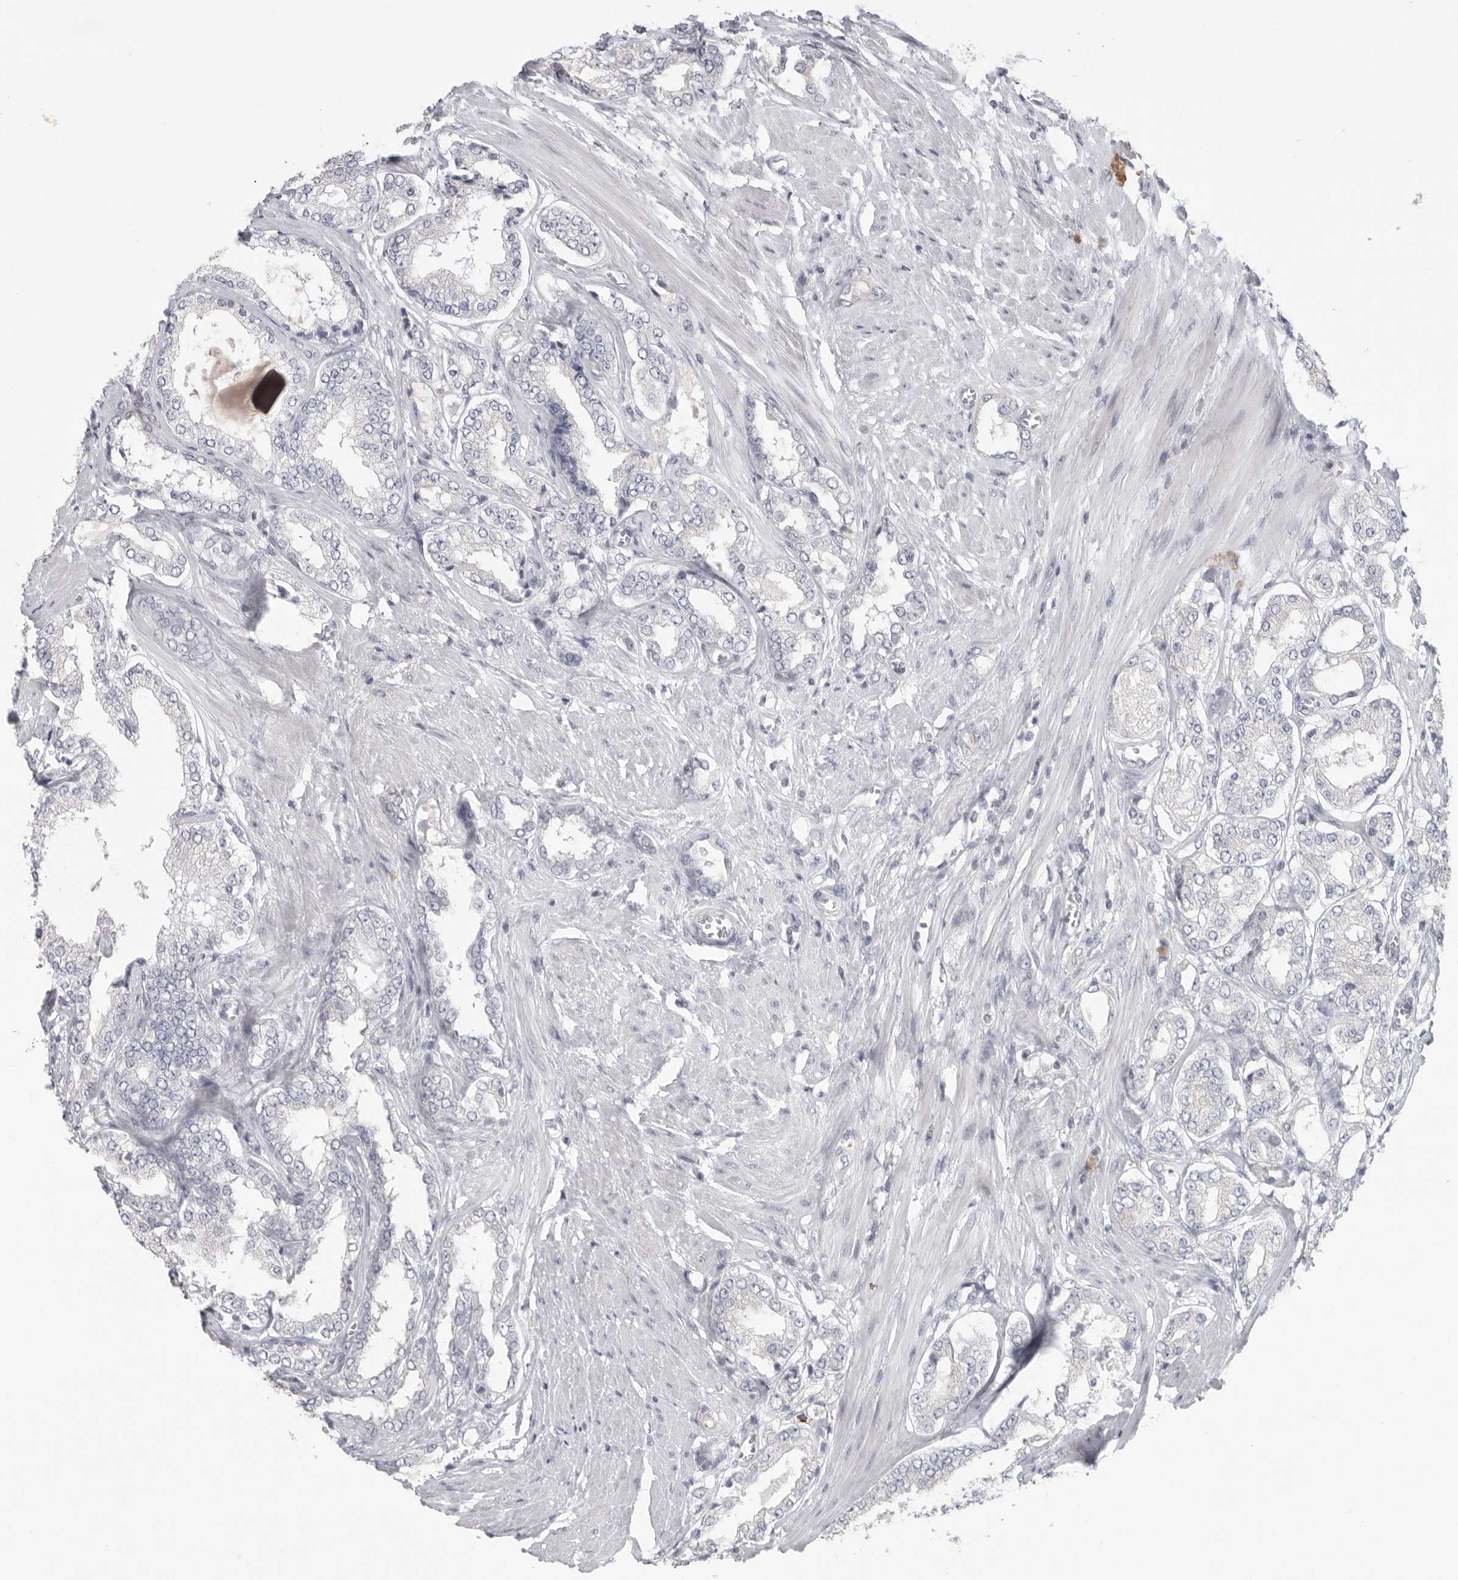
{"staining": {"intensity": "negative", "quantity": "none", "location": "none"}, "tissue": "prostate cancer", "cell_type": "Tumor cells", "image_type": "cancer", "snomed": [{"axis": "morphology", "description": "Adenocarcinoma, Low grade"}, {"axis": "topography", "description": "Prostate"}], "caption": "Prostate cancer (low-grade adenocarcinoma) was stained to show a protein in brown. There is no significant expression in tumor cells.", "gene": "TMEM69", "patient": {"sex": "male", "age": 62}}